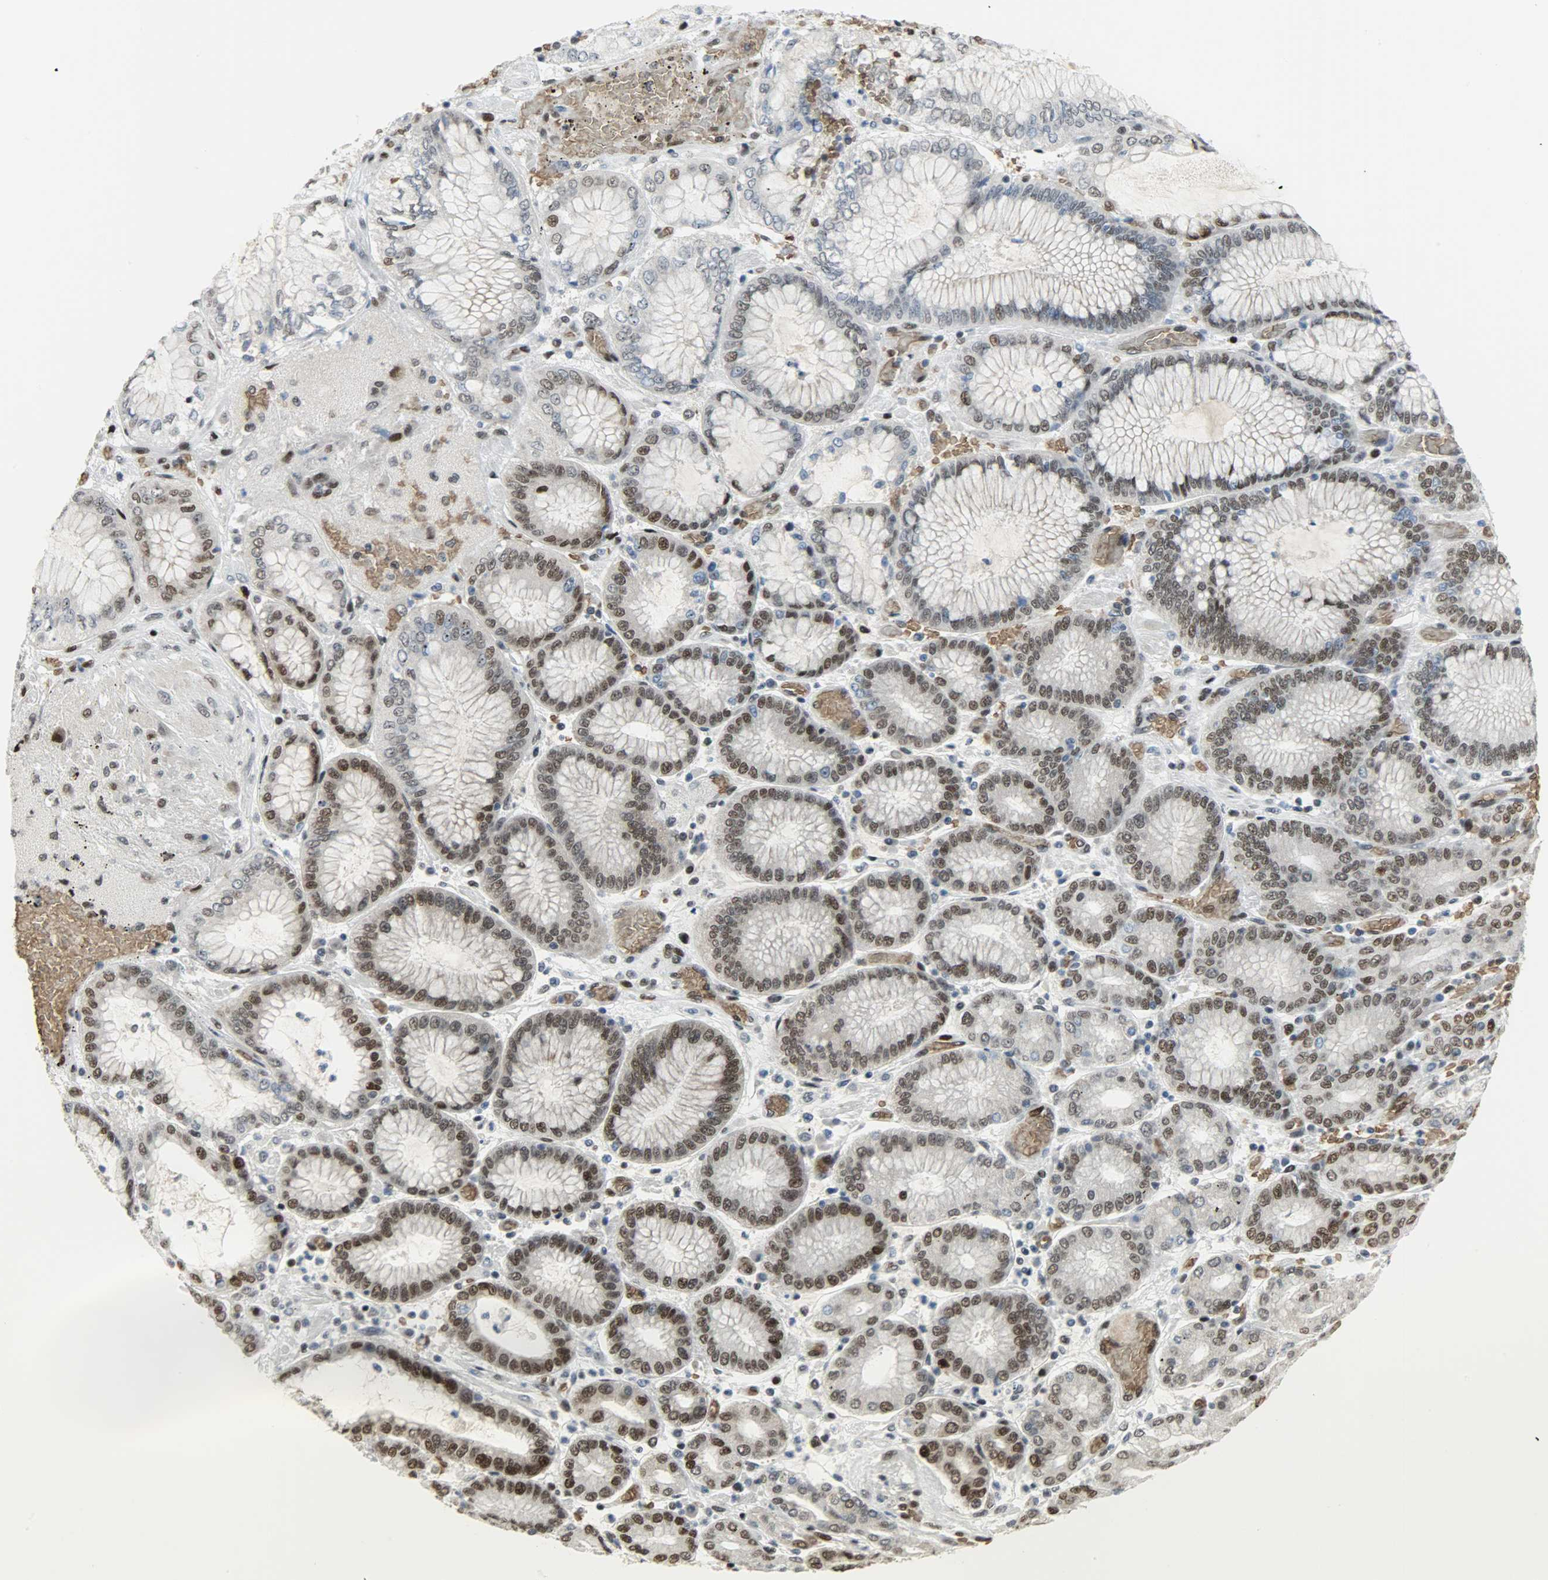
{"staining": {"intensity": "moderate", "quantity": "25%-75%", "location": "nuclear"}, "tissue": "stomach cancer", "cell_type": "Tumor cells", "image_type": "cancer", "snomed": [{"axis": "morphology", "description": "Normal tissue, NOS"}, {"axis": "morphology", "description": "Adenocarcinoma, NOS"}, {"axis": "topography", "description": "Stomach, upper"}, {"axis": "topography", "description": "Stomach"}], "caption": "Brown immunohistochemical staining in stomach cancer reveals moderate nuclear expression in approximately 25%-75% of tumor cells.", "gene": "SNAI1", "patient": {"sex": "male", "age": 76}}